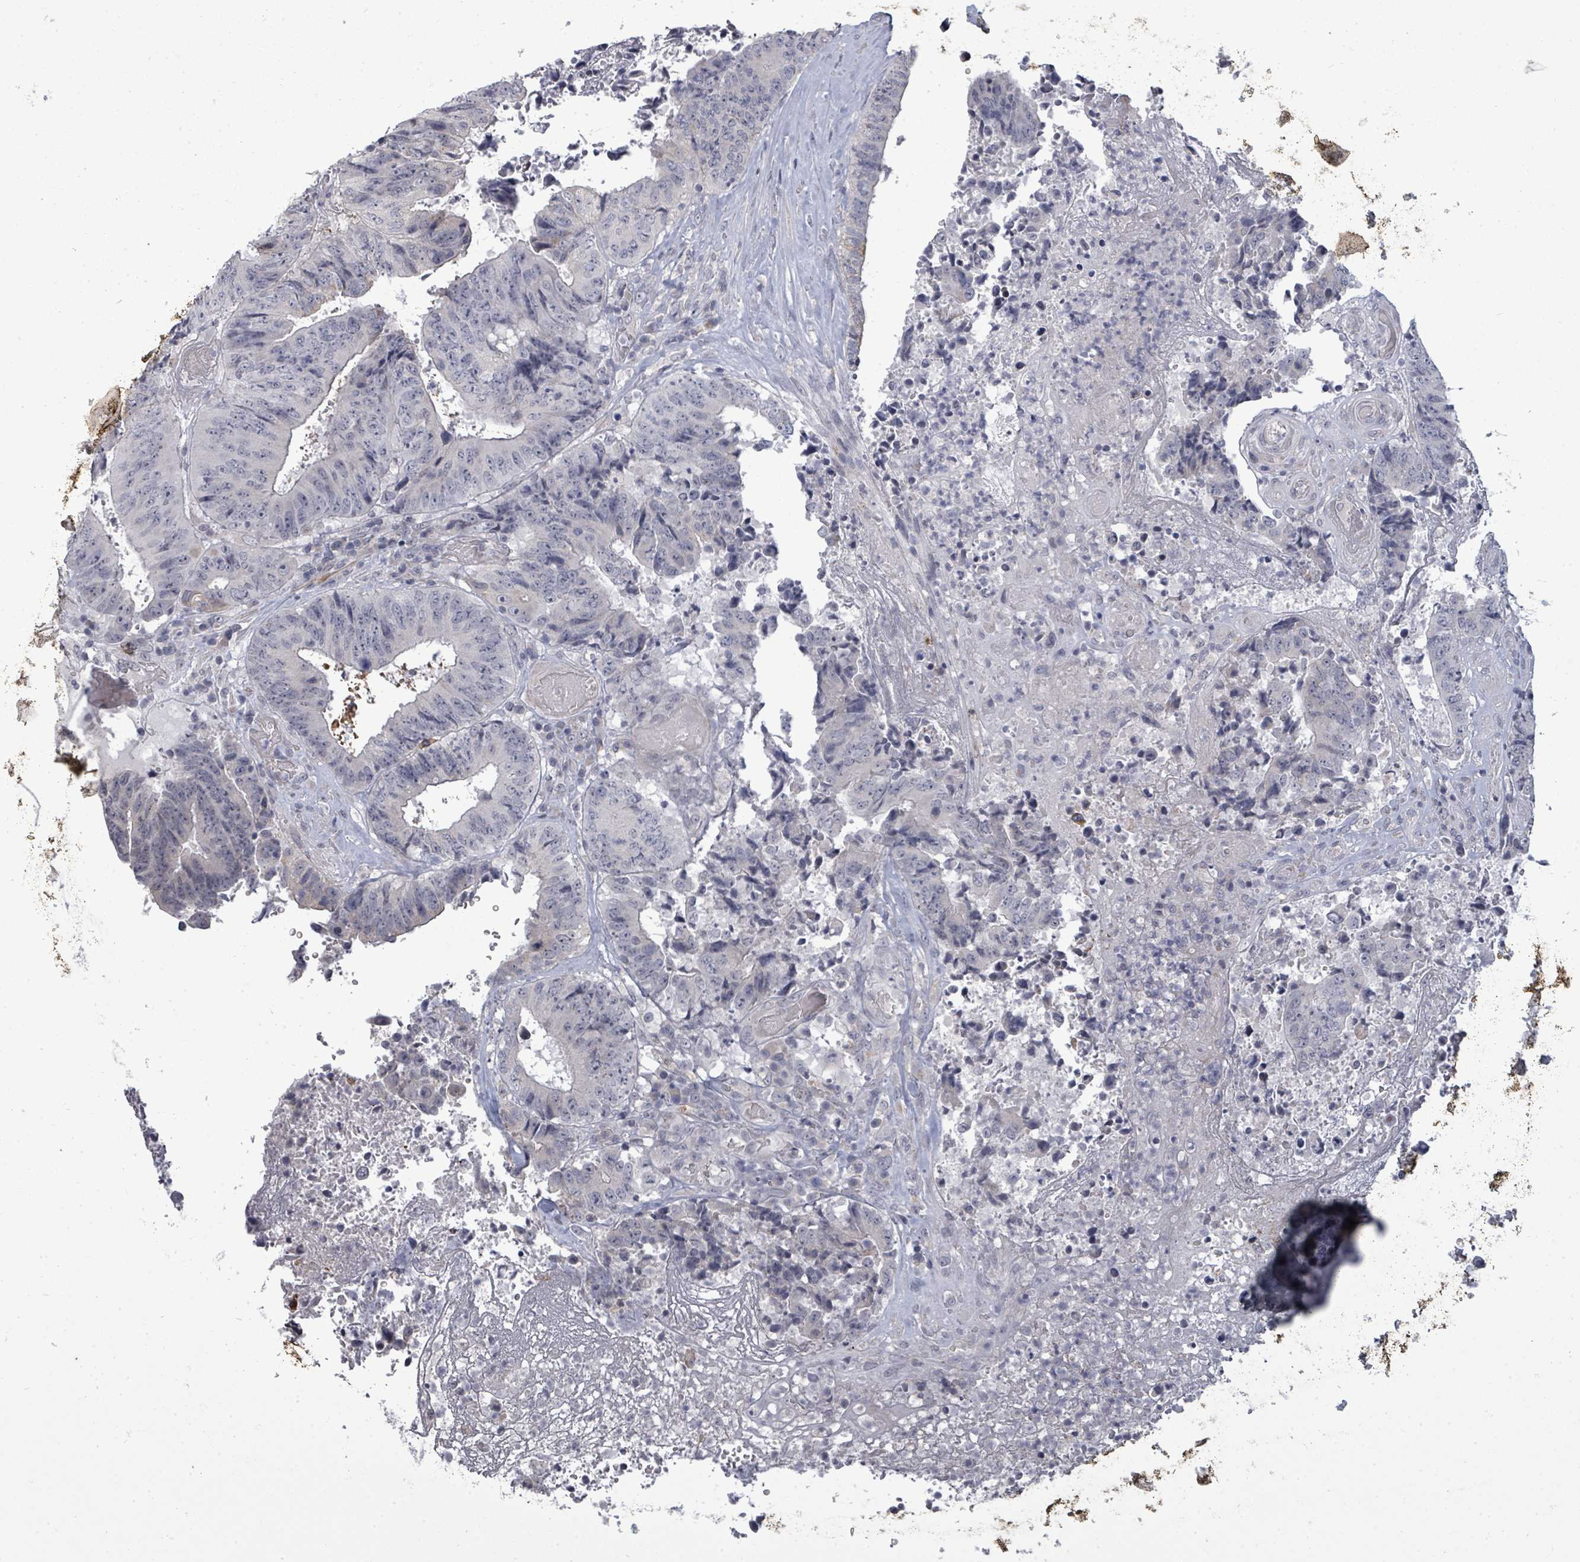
{"staining": {"intensity": "negative", "quantity": "none", "location": "none"}, "tissue": "colorectal cancer", "cell_type": "Tumor cells", "image_type": "cancer", "snomed": [{"axis": "morphology", "description": "Adenocarcinoma, NOS"}, {"axis": "topography", "description": "Rectum"}], "caption": "An IHC micrograph of colorectal cancer (adenocarcinoma) is shown. There is no staining in tumor cells of colorectal cancer (adenocarcinoma).", "gene": "PTPN20", "patient": {"sex": "male", "age": 72}}